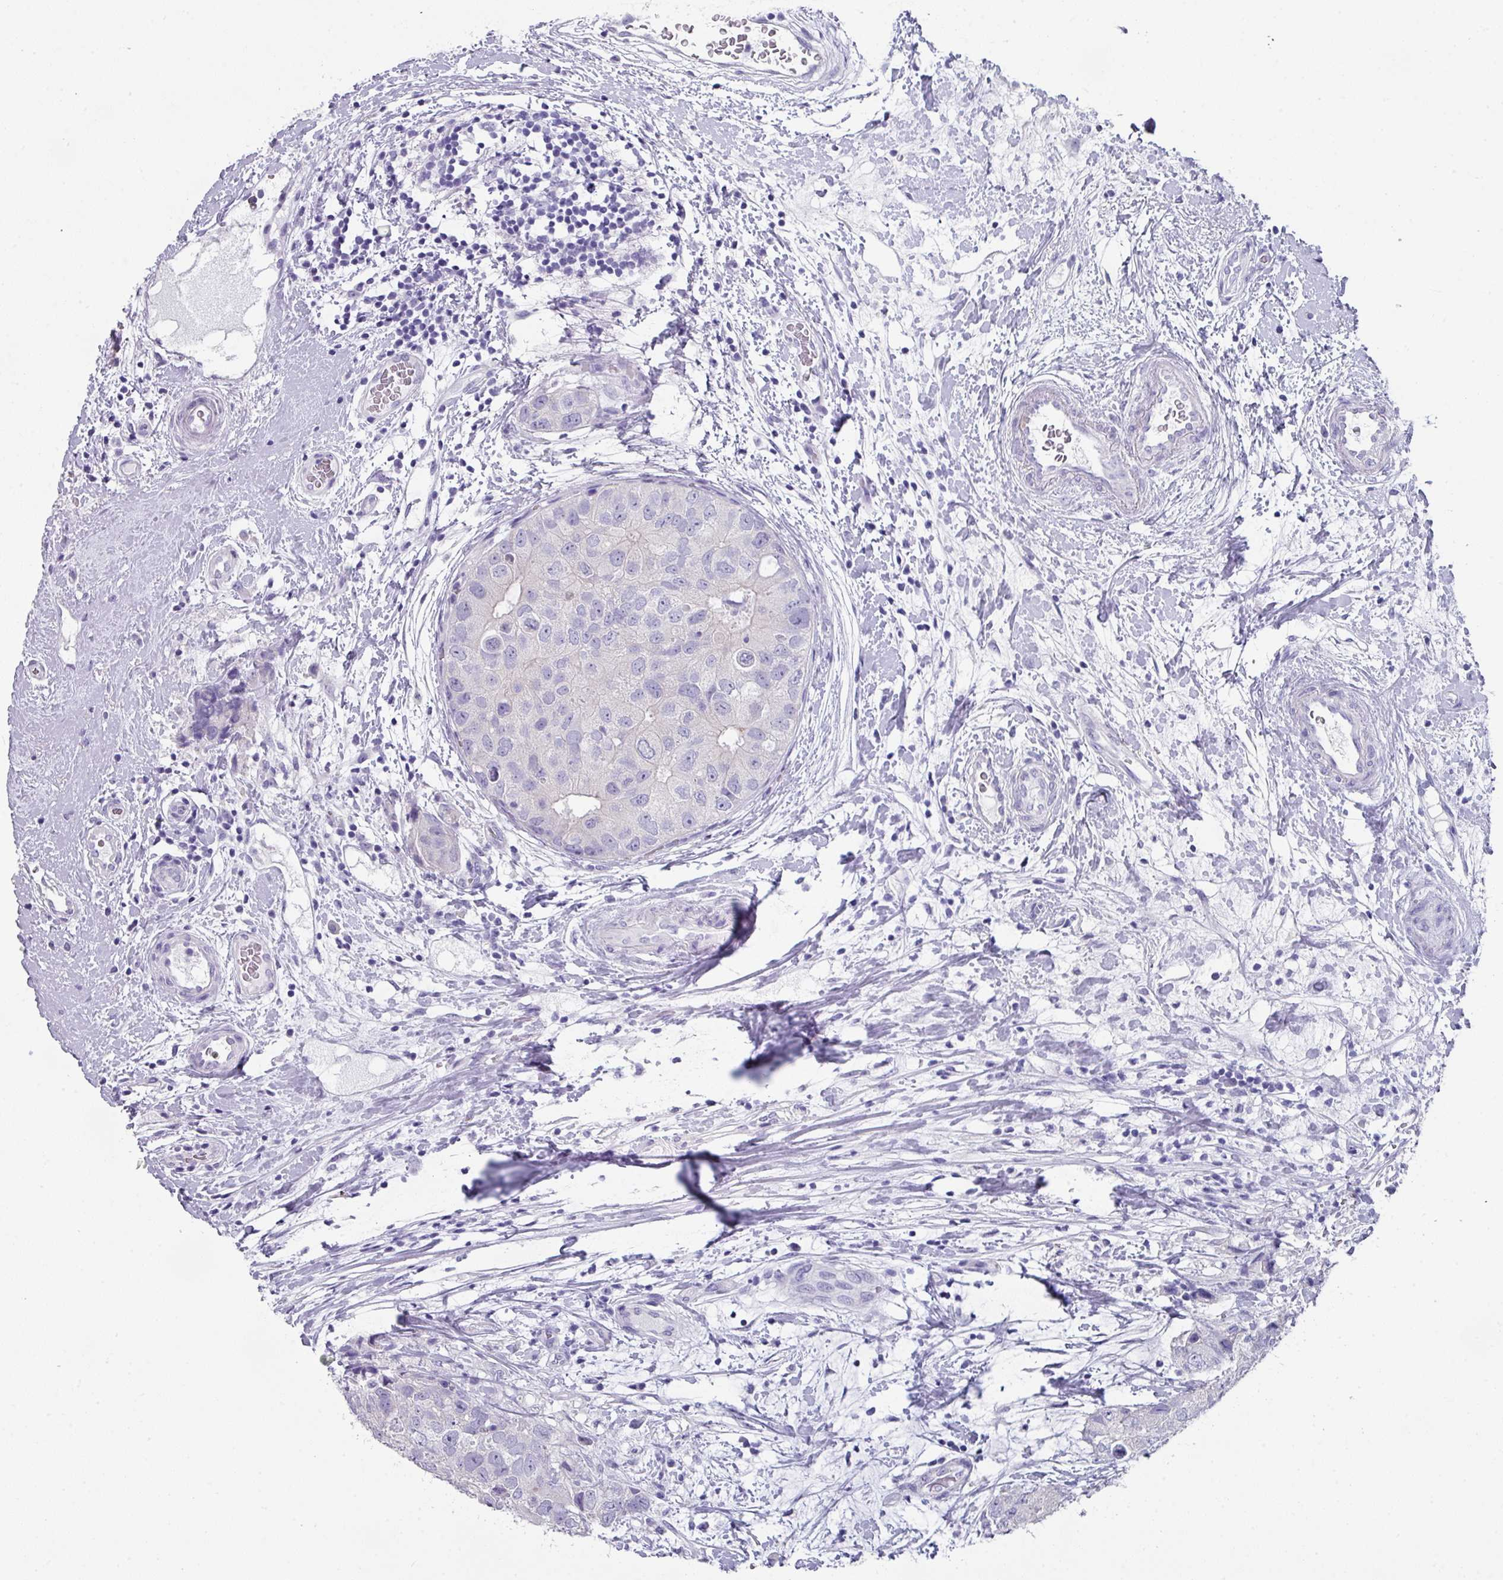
{"staining": {"intensity": "negative", "quantity": "none", "location": "none"}, "tissue": "breast cancer", "cell_type": "Tumor cells", "image_type": "cancer", "snomed": [{"axis": "morphology", "description": "Duct carcinoma"}, {"axis": "topography", "description": "Breast"}], "caption": "Breast cancer (infiltrating ductal carcinoma) was stained to show a protein in brown. There is no significant positivity in tumor cells.", "gene": "PEX10", "patient": {"sex": "female", "age": 62}}